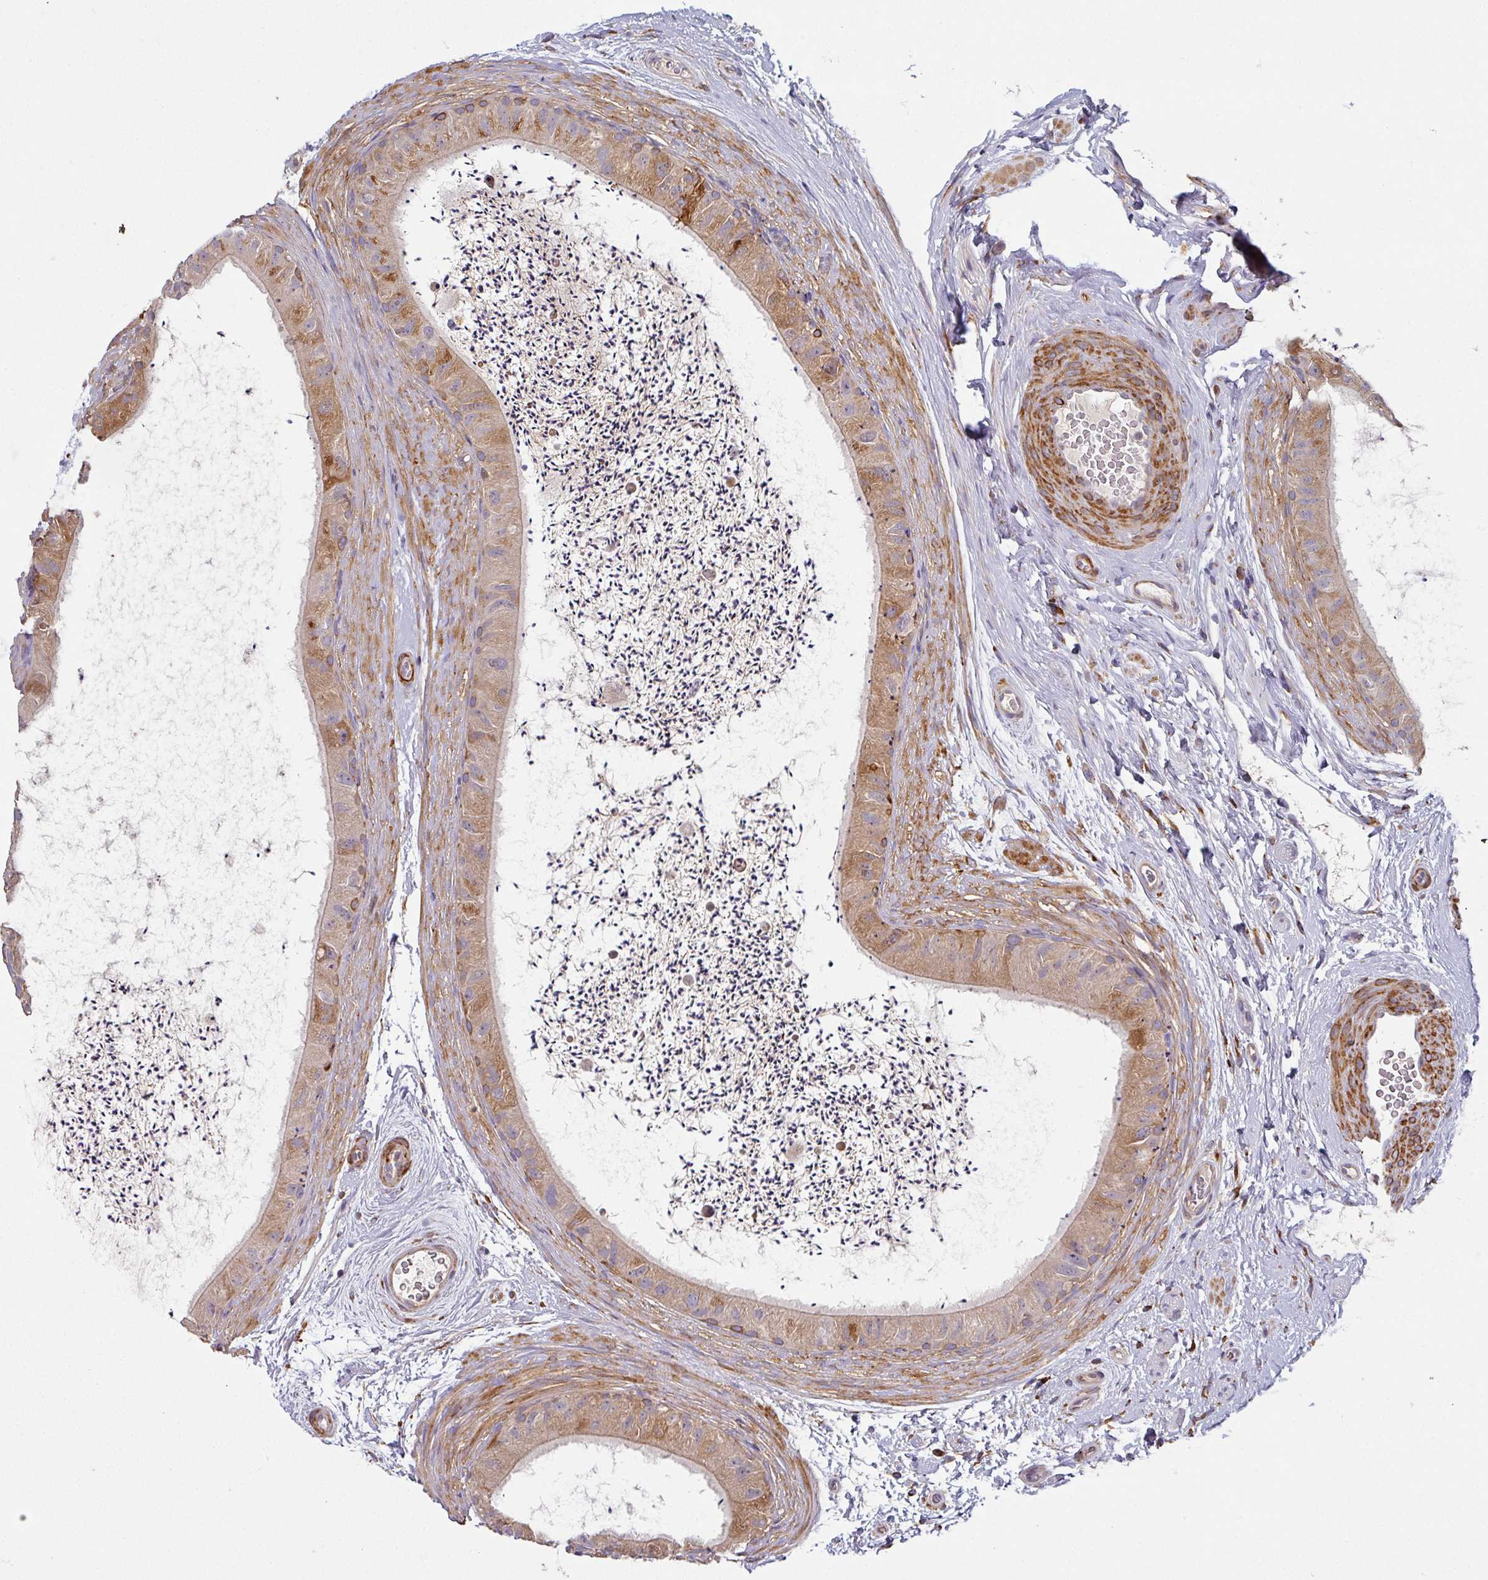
{"staining": {"intensity": "moderate", "quantity": "25%-75%", "location": "cytoplasmic/membranous"}, "tissue": "epididymis", "cell_type": "Glandular cells", "image_type": "normal", "snomed": [{"axis": "morphology", "description": "Normal tissue, NOS"}, {"axis": "topography", "description": "Epididymis"}], "caption": "A histopathology image of epididymis stained for a protein shows moderate cytoplasmic/membranous brown staining in glandular cells.", "gene": "ZNF268", "patient": {"sex": "male", "age": 50}}